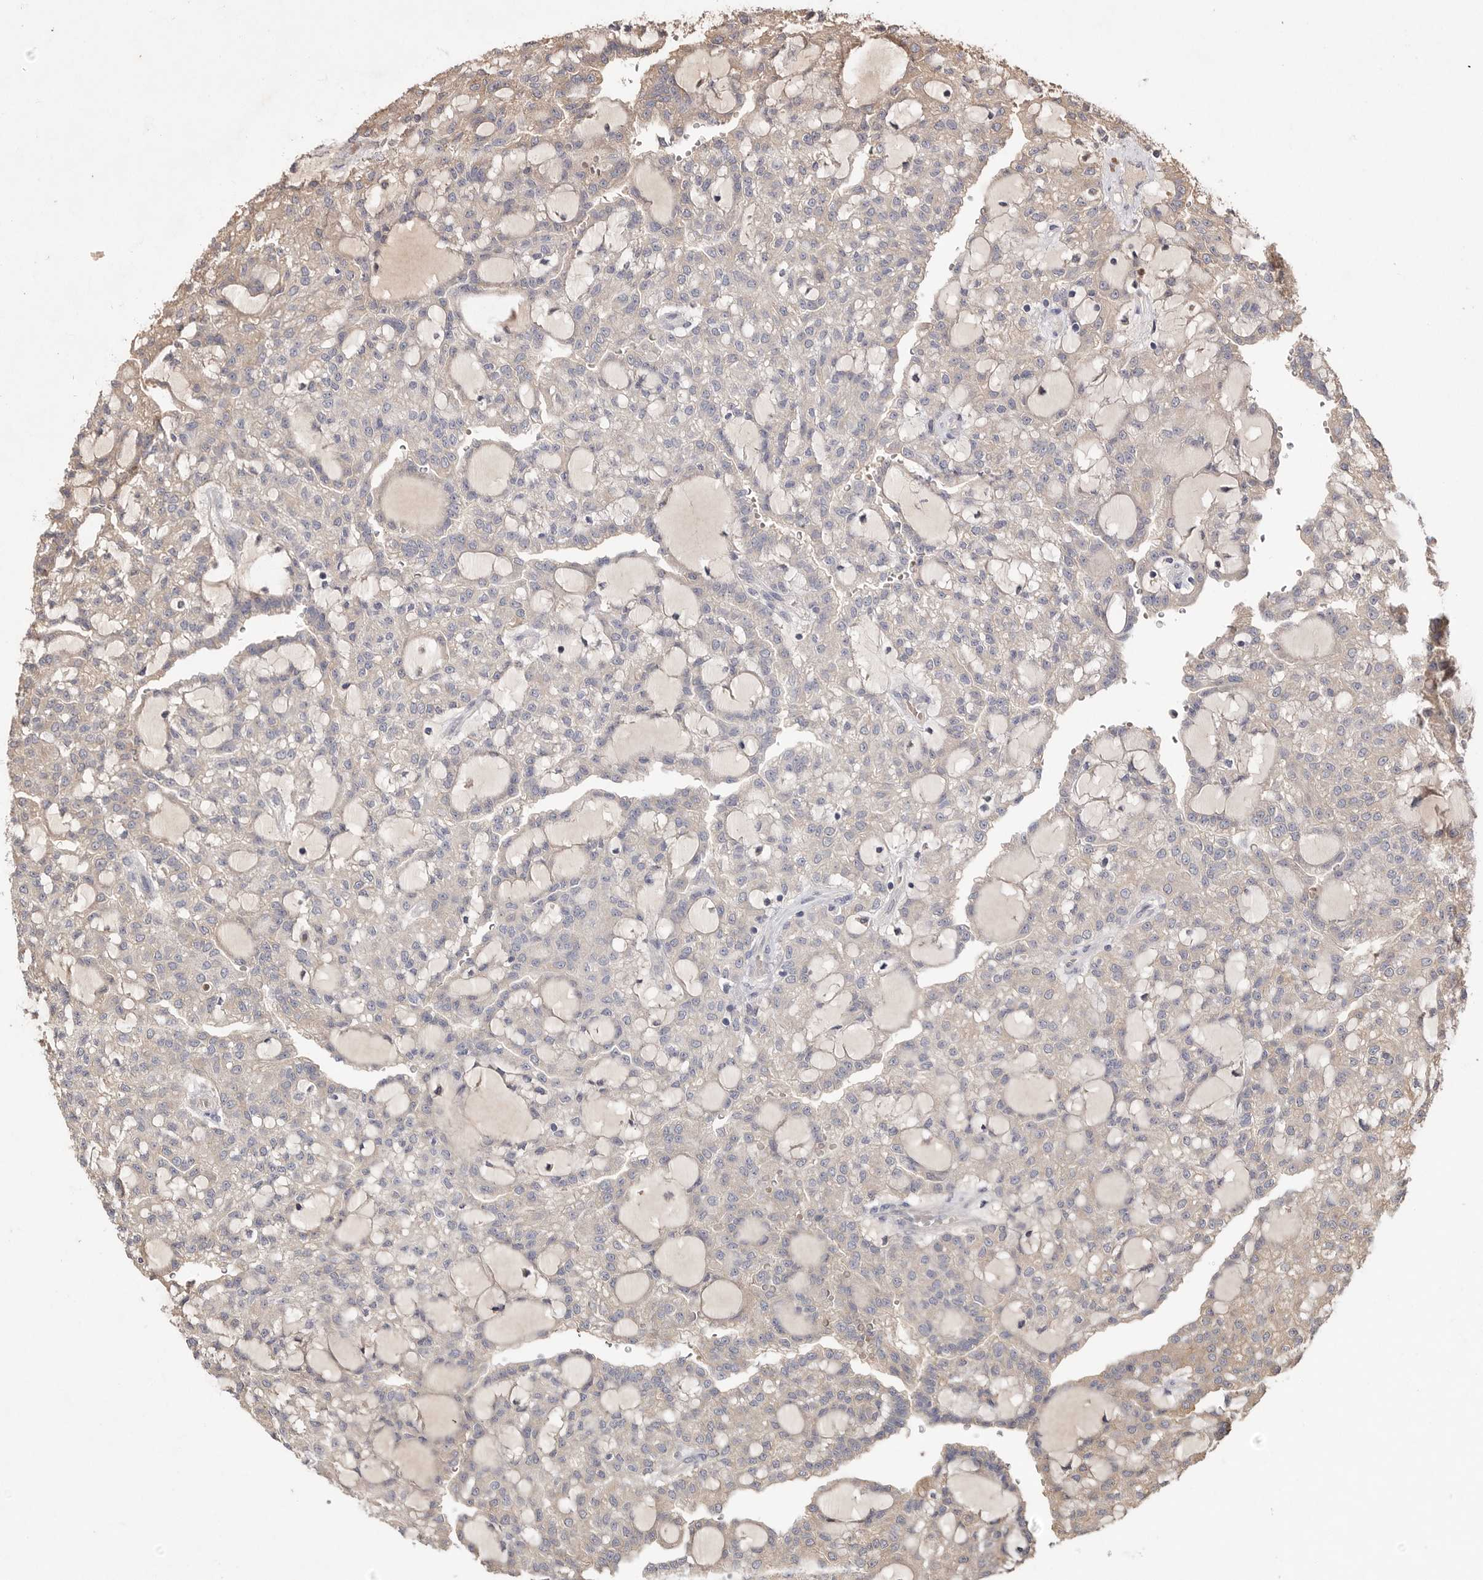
{"staining": {"intensity": "negative", "quantity": "none", "location": "none"}, "tissue": "renal cancer", "cell_type": "Tumor cells", "image_type": "cancer", "snomed": [{"axis": "morphology", "description": "Adenocarcinoma, NOS"}, {"axis": "topography", "description": "Kidney"}], "caption": "A high-resolution micrograph shows immunohistochemistry (IHC) staining of renal cancer (adenocarcinoma), which displays no significant staining in tumor cells.", "gene": "VN1R4", "patient": {"sex": "male", "age": 63}}